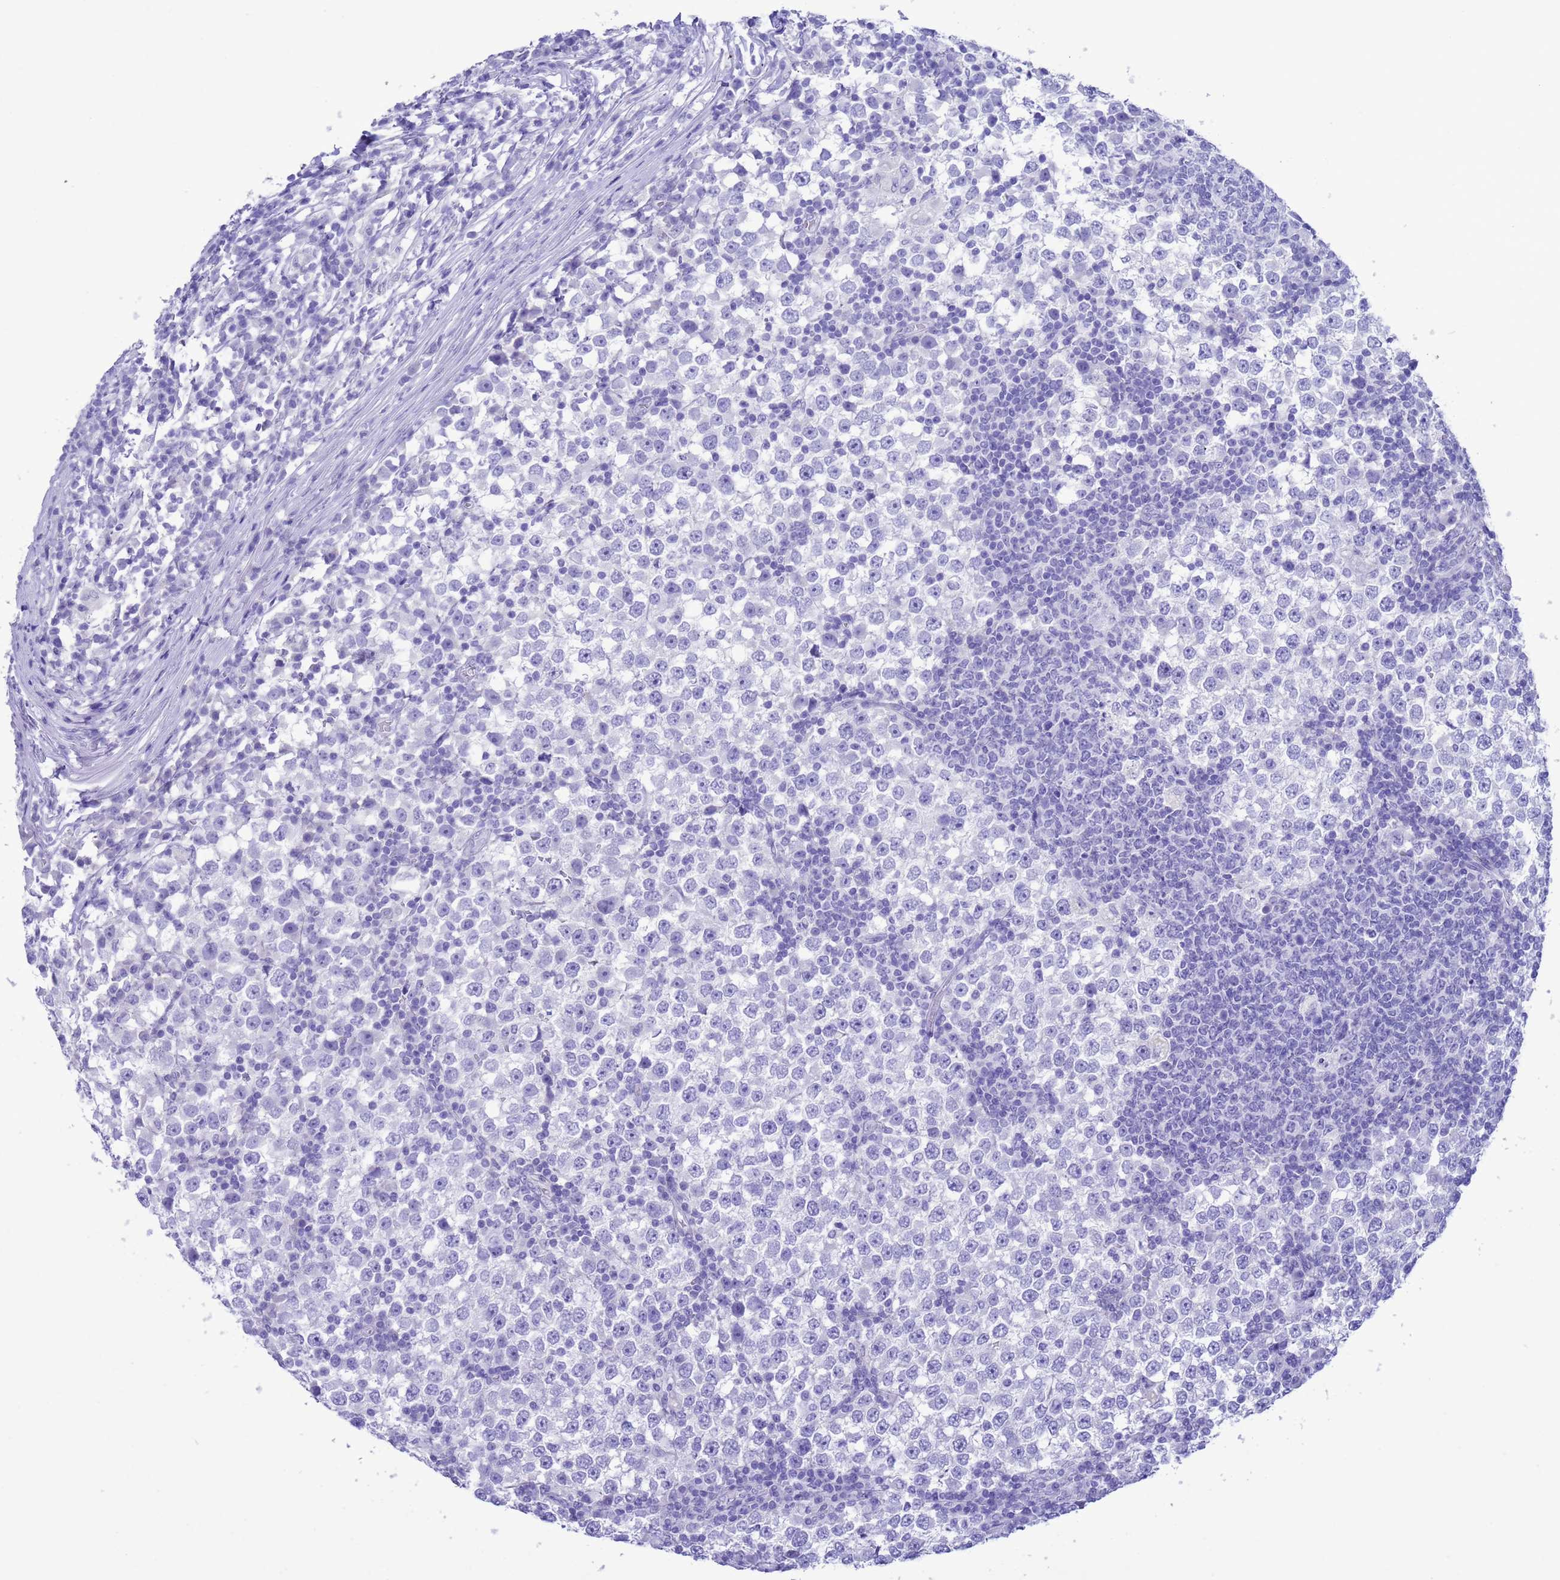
{"staining": {"intensity": "negative", "quantity": "none", "location": "none"}, "tissue": "testis cancer", "cell_type": "Tumor cells", "image_type": "cancer", "snomed": [{"axis": "morphology", "description": "Seminoma, NOS"}, {"axis": "topography", "description": "Testis"}], "caption": "The histopathology image displays no staining of tumor cells in seminoma (testis).", "gene": "GSTM1", "patient": {"sex": "male", "age": 65}}